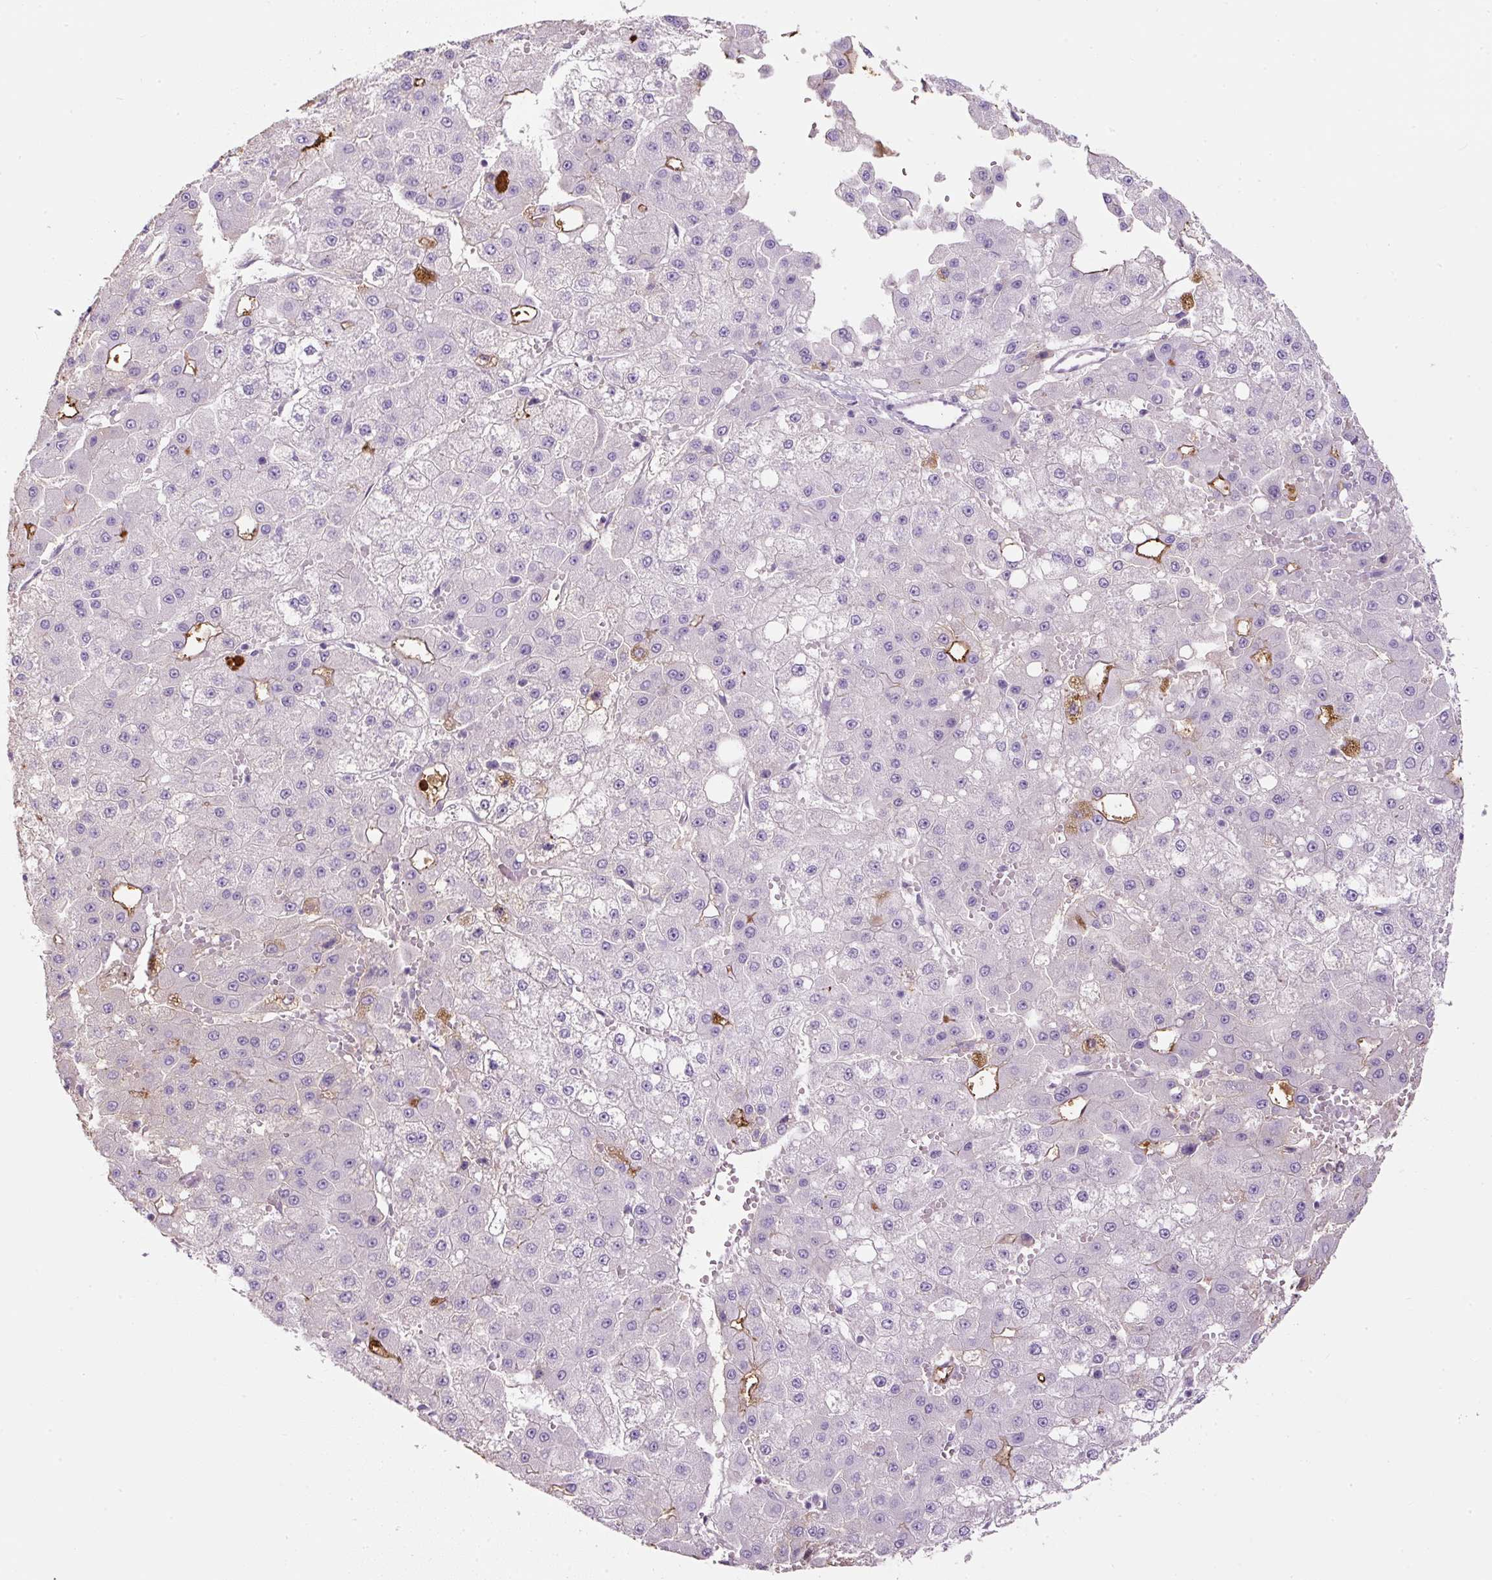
{"staining": {"intensity": "negative", "quantity": "none", "location": "none"}, "tissue": "liver cancer", "cell_type": "Tumor cells", "image_type": "cancer", "snomed": [{"axis": "morphology", "description": "Carcinoma, Hepatocellular, NOS"}, {"axis": "topography", "description": "Liver"}], "caption": "Immunohistochemical staining of liver cancer (hepatocellular carcinoma) demonstrates no significant staining in tumor cells.", "gene": "APOA1", "patient": {"sex": "male", "age": 47}}